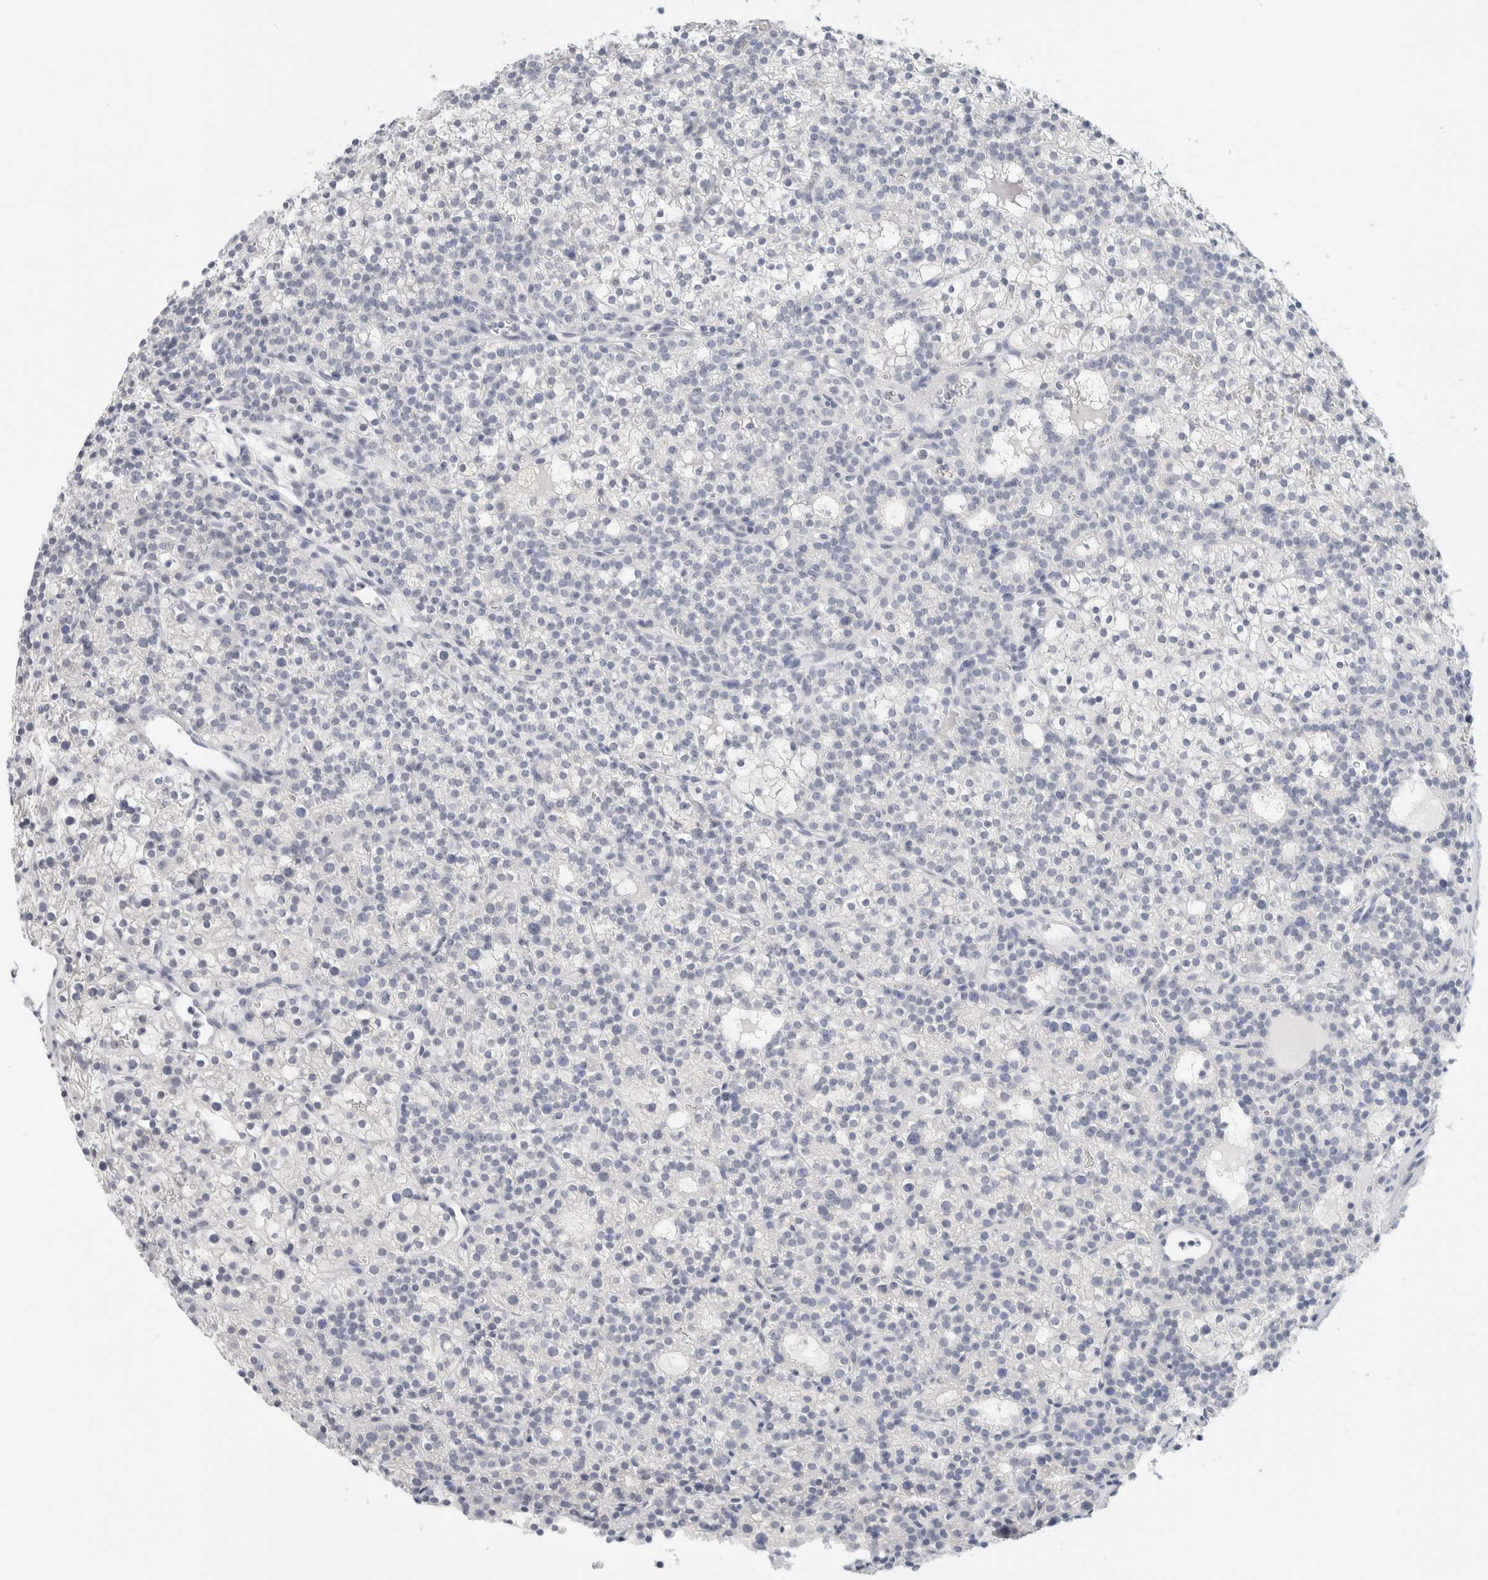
{"staining": {"intensity": "negative", "quantity": "none", "location": "none"}, "tissue": "parathyroid gland", "cell_type": "Glandular cells", "image_type": "normal", "snomed": [{"axis": "morphology", "description": "Normal tissue, NOS"}, {"axis": "morphology", "description": "Adenoma, NOS"}, {"axis": "topography", "description": "Parathyroid gland"}], "caption": "Immunohistochemical staining of normal parathyroid gland reveals no significant expression in glandular cells.", "gene": "NEFM", "patient": {"sex": "female", "age": 74}}